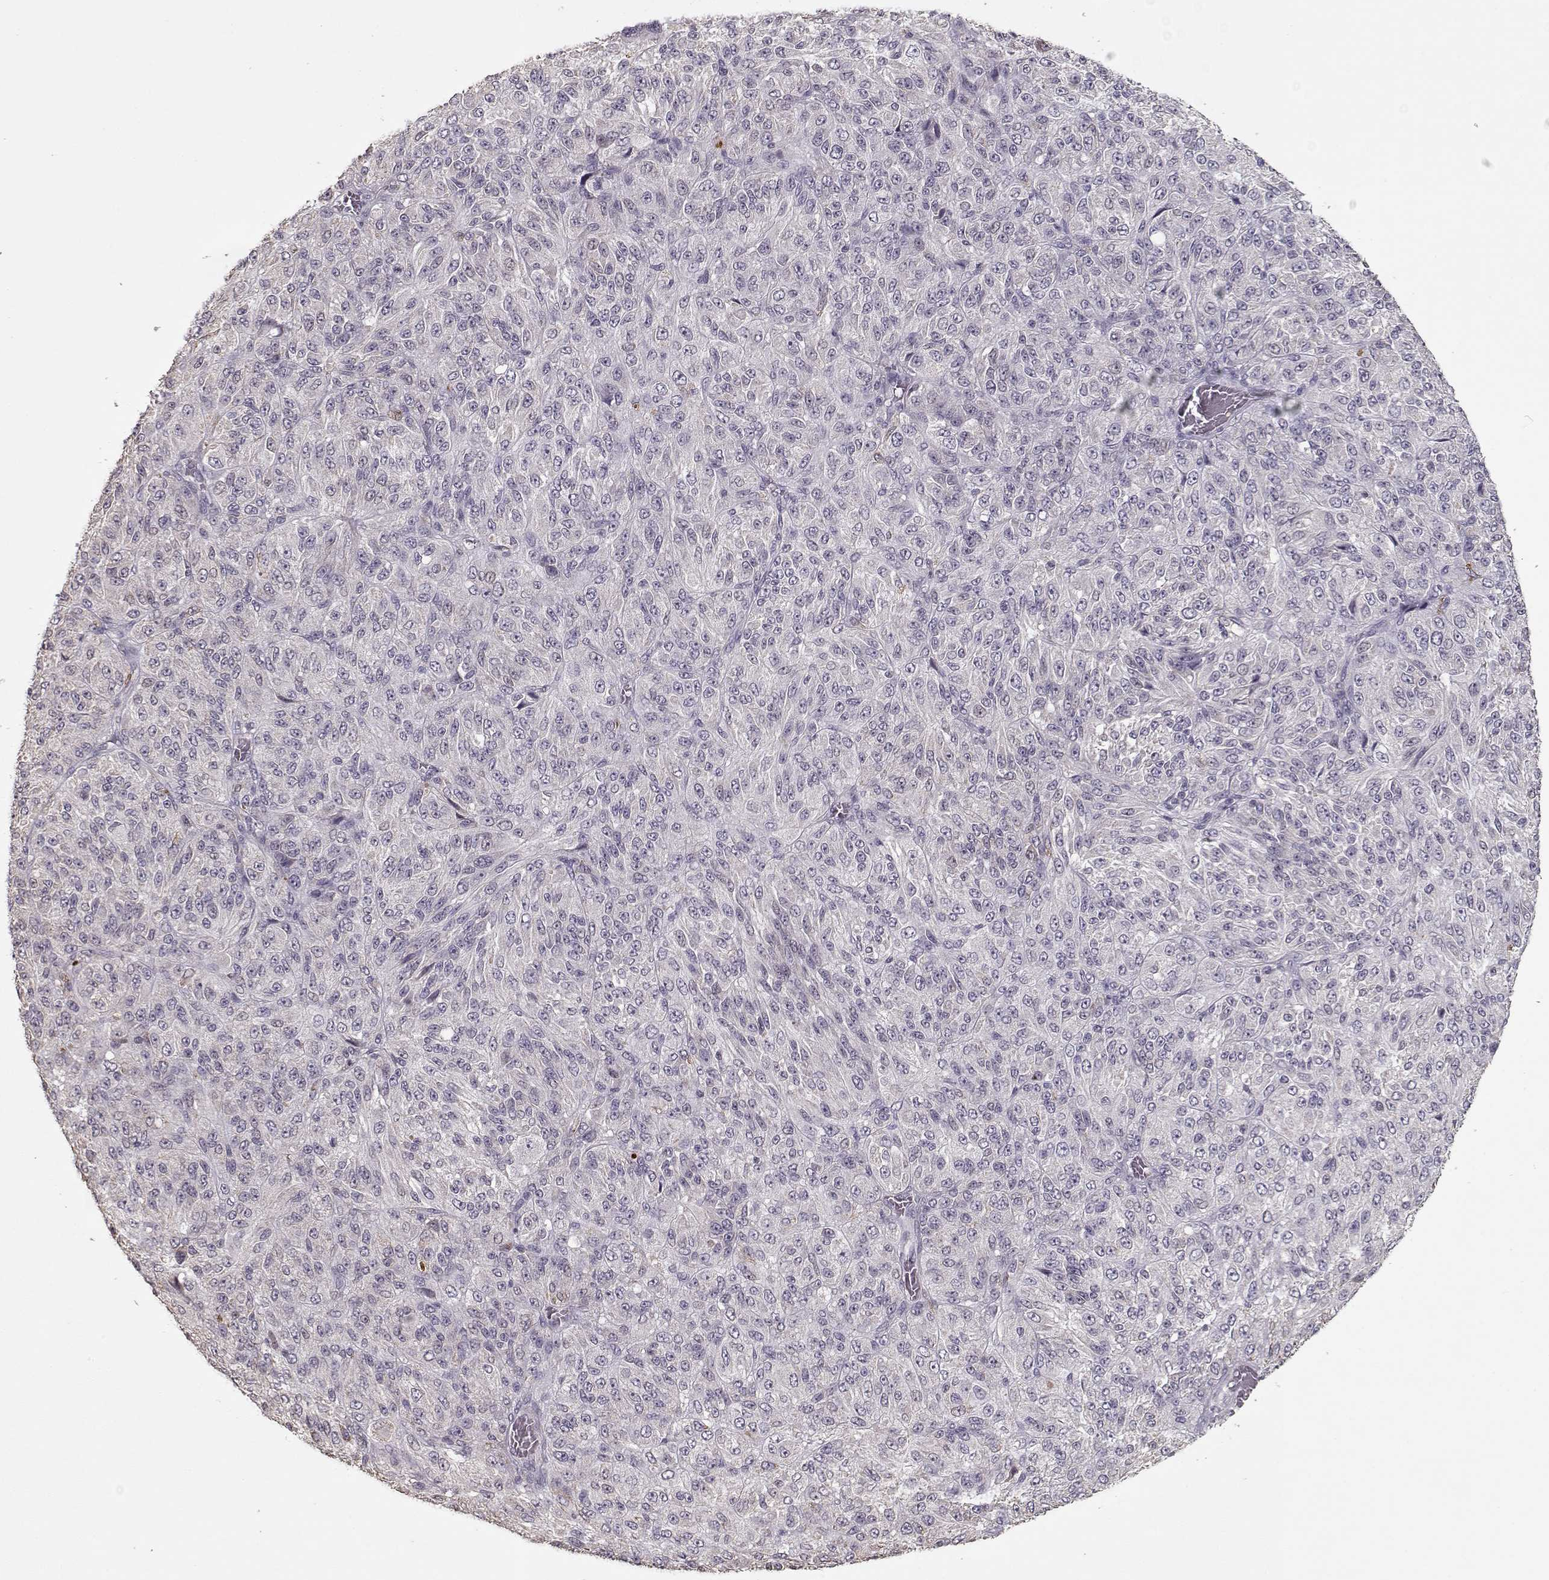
{"staining": {"intensity": "negative", "quantity": "none", "location": "none"}, "tissue": "melanoma", "cell_type": "Tumor cells", "image_type": "cancer", "snomed": [{"axis": "morphology", "description": "Malignant melanoma, Metastatic site"}, {"axis": "topography", "description": "Brain"}], "caption": "There is no significant staining in tumor cells of malignant melanoma (metastatic site).", "gene": "LAMA2", "patient": {"sex": "female", "age": 56}}